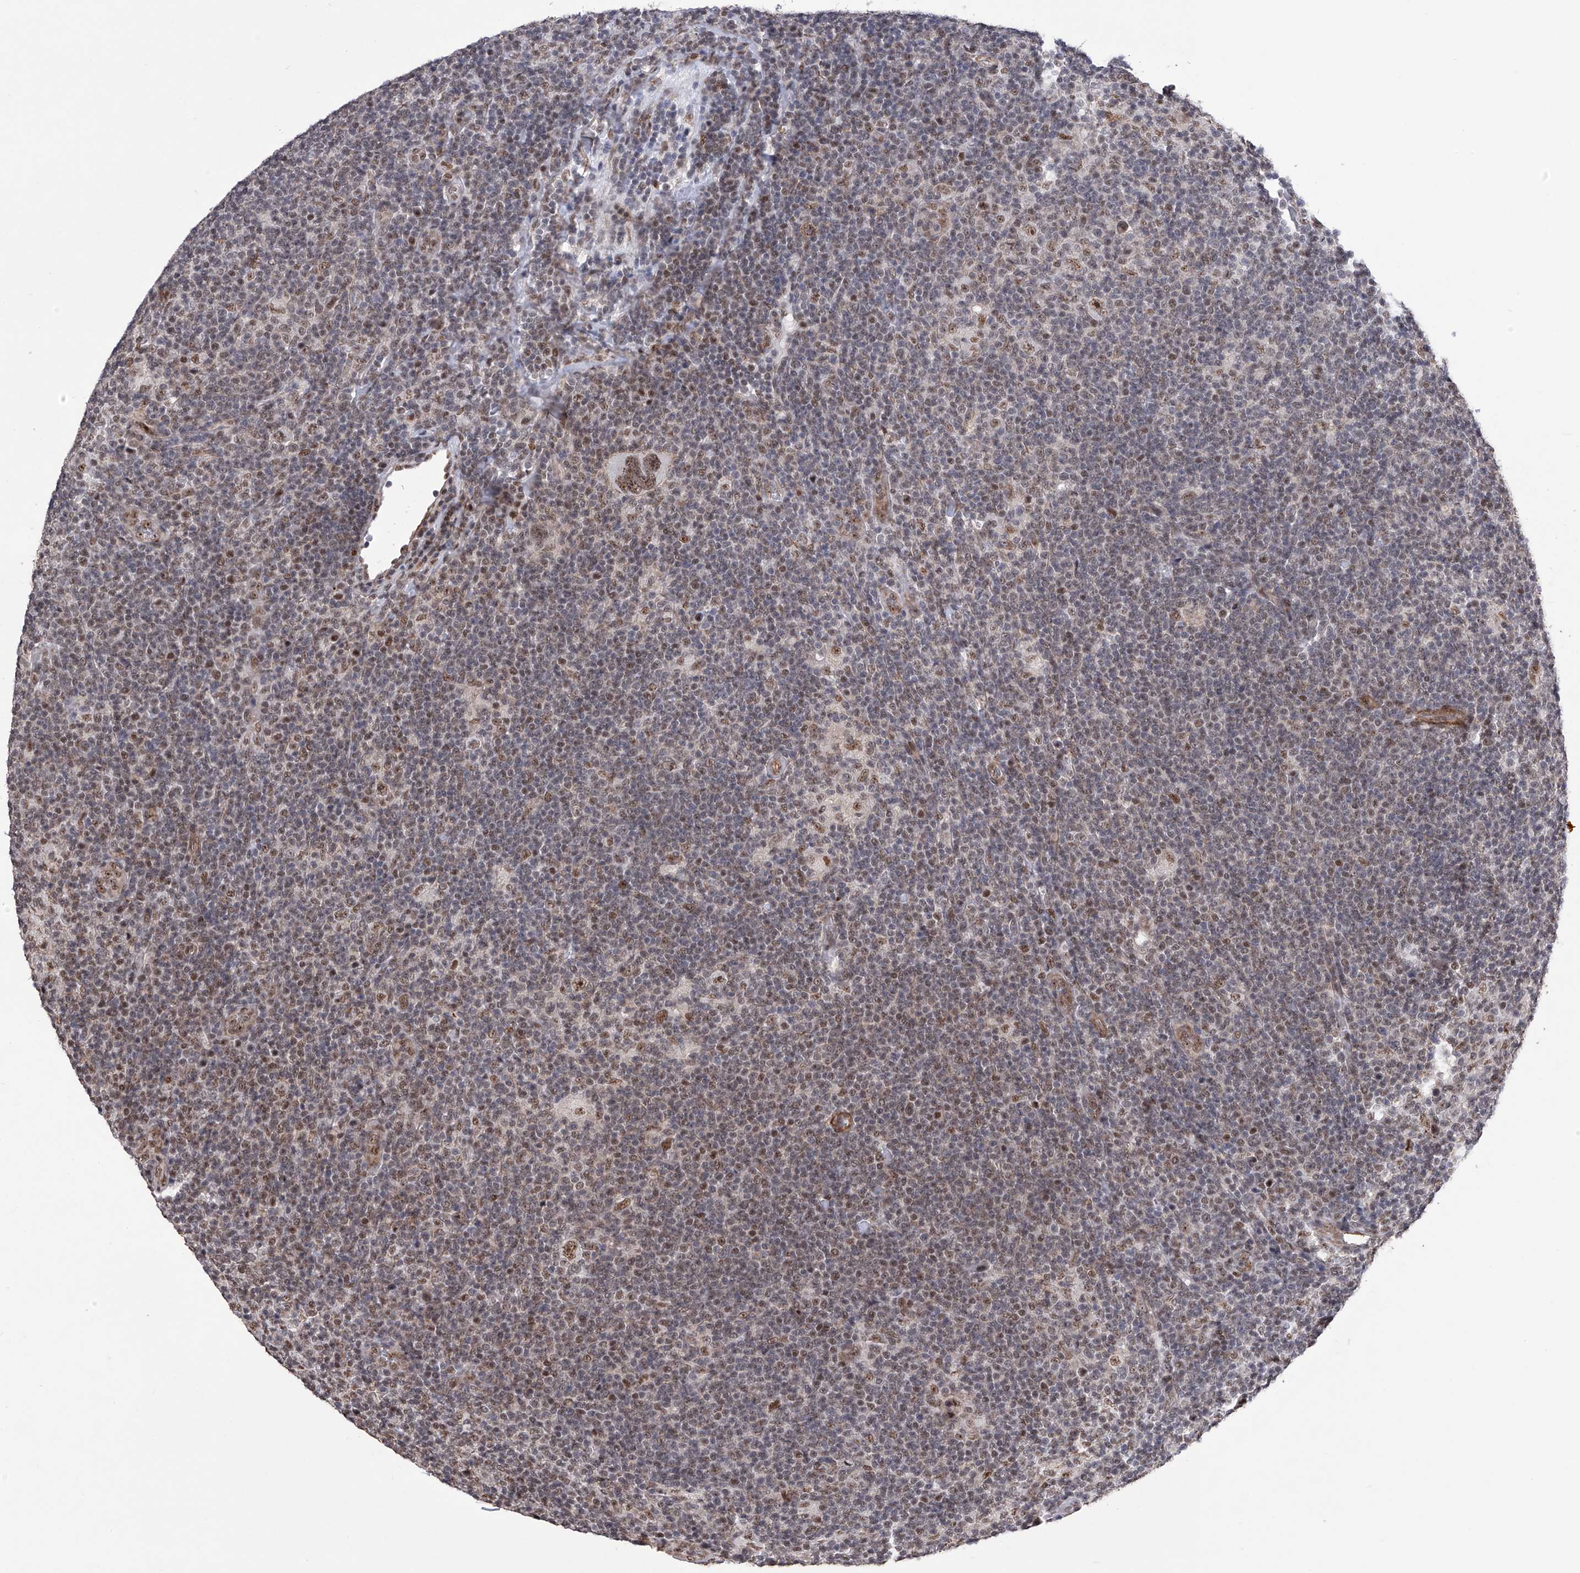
{"staining": {"intensity": "moderate", "quantity": ">75%", "location": "nuclear"}, "tissue": "lymphoma", "cell_type": "Tumor cells", "image_type": "cancer", "snomed": [{"axis": "morphology", "description": "Hodgkin's disease, NOS"}, {"axis": "topography", "description": "Lymph node"}], "caption": "Immunohistochemistry (IHC) (DAB (3,3'-diaminobenzidine)) staining of Hodgkin's disease demonstrates moderate nuclear protein positivity in about >75% of tumor cells. Using DAB (brown) and hematoxylin (blue) stains, captured at high magnification using brightfield microscopy.", "gene": "NFATC4", "patient": {"sex": "female", "age": 57}}